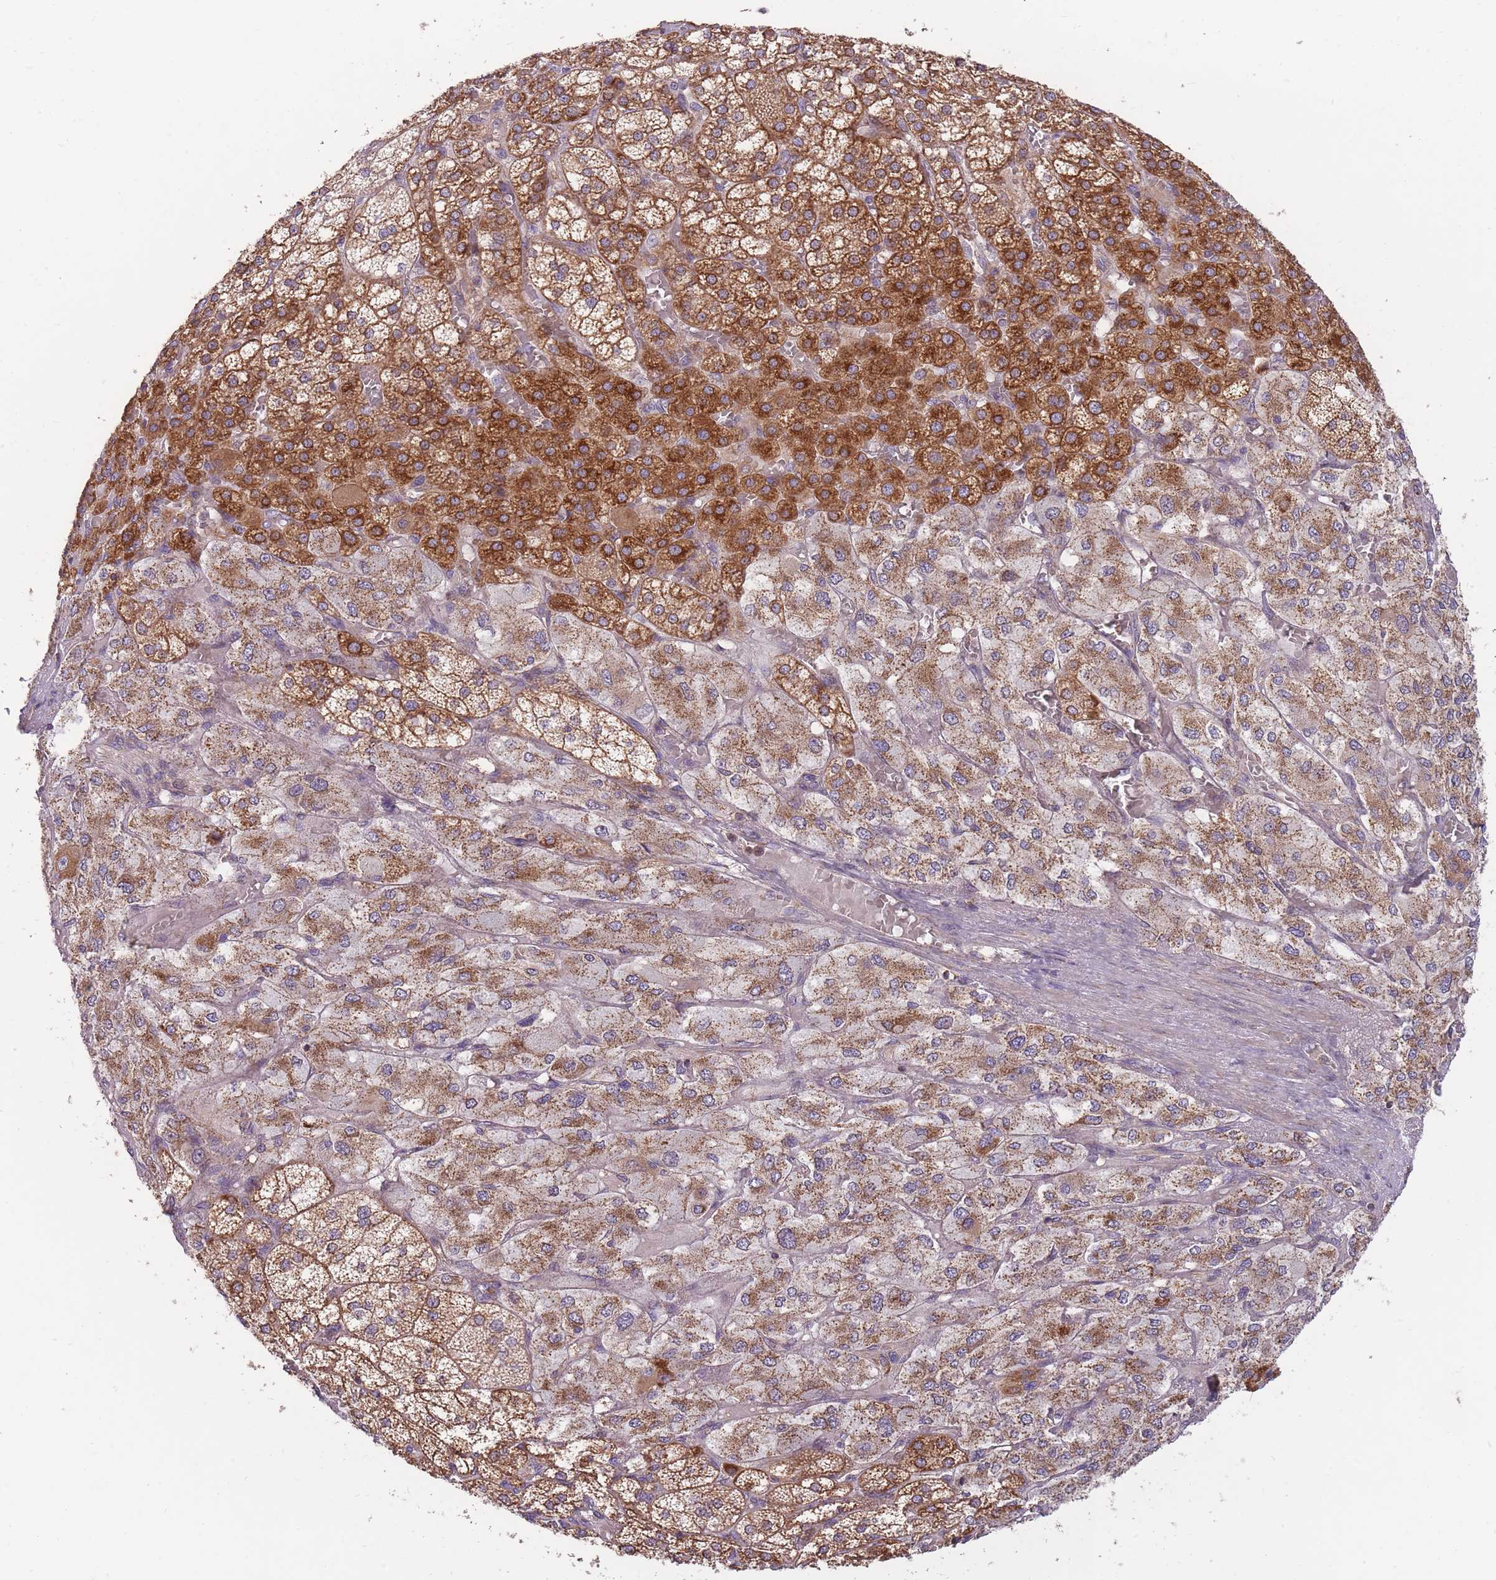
{"staining": {"intensity": "strong", "quantity": ">75%", "location": "cytoplasmic/membranous"}, "tissue": "adrenal gland", "cell_type": "Glandular cells", "image_type": "normal", "snomed": [{"axis": "morphology", "description": "Normal tissue, NOS"}, {"axis": "topography", "description": "Adrenal gland"}], "caption": "Immunohistochemical staining of unremarkable adrenal gland reveals high levels of strong cytoplasmic/membranous staining in about >75% of glandular cells. (DAB = brown stain, brightfield microscopy at high magnification).", "gene": "ENSG00000255639", "patient": {"sex": "female", "age": 60}}